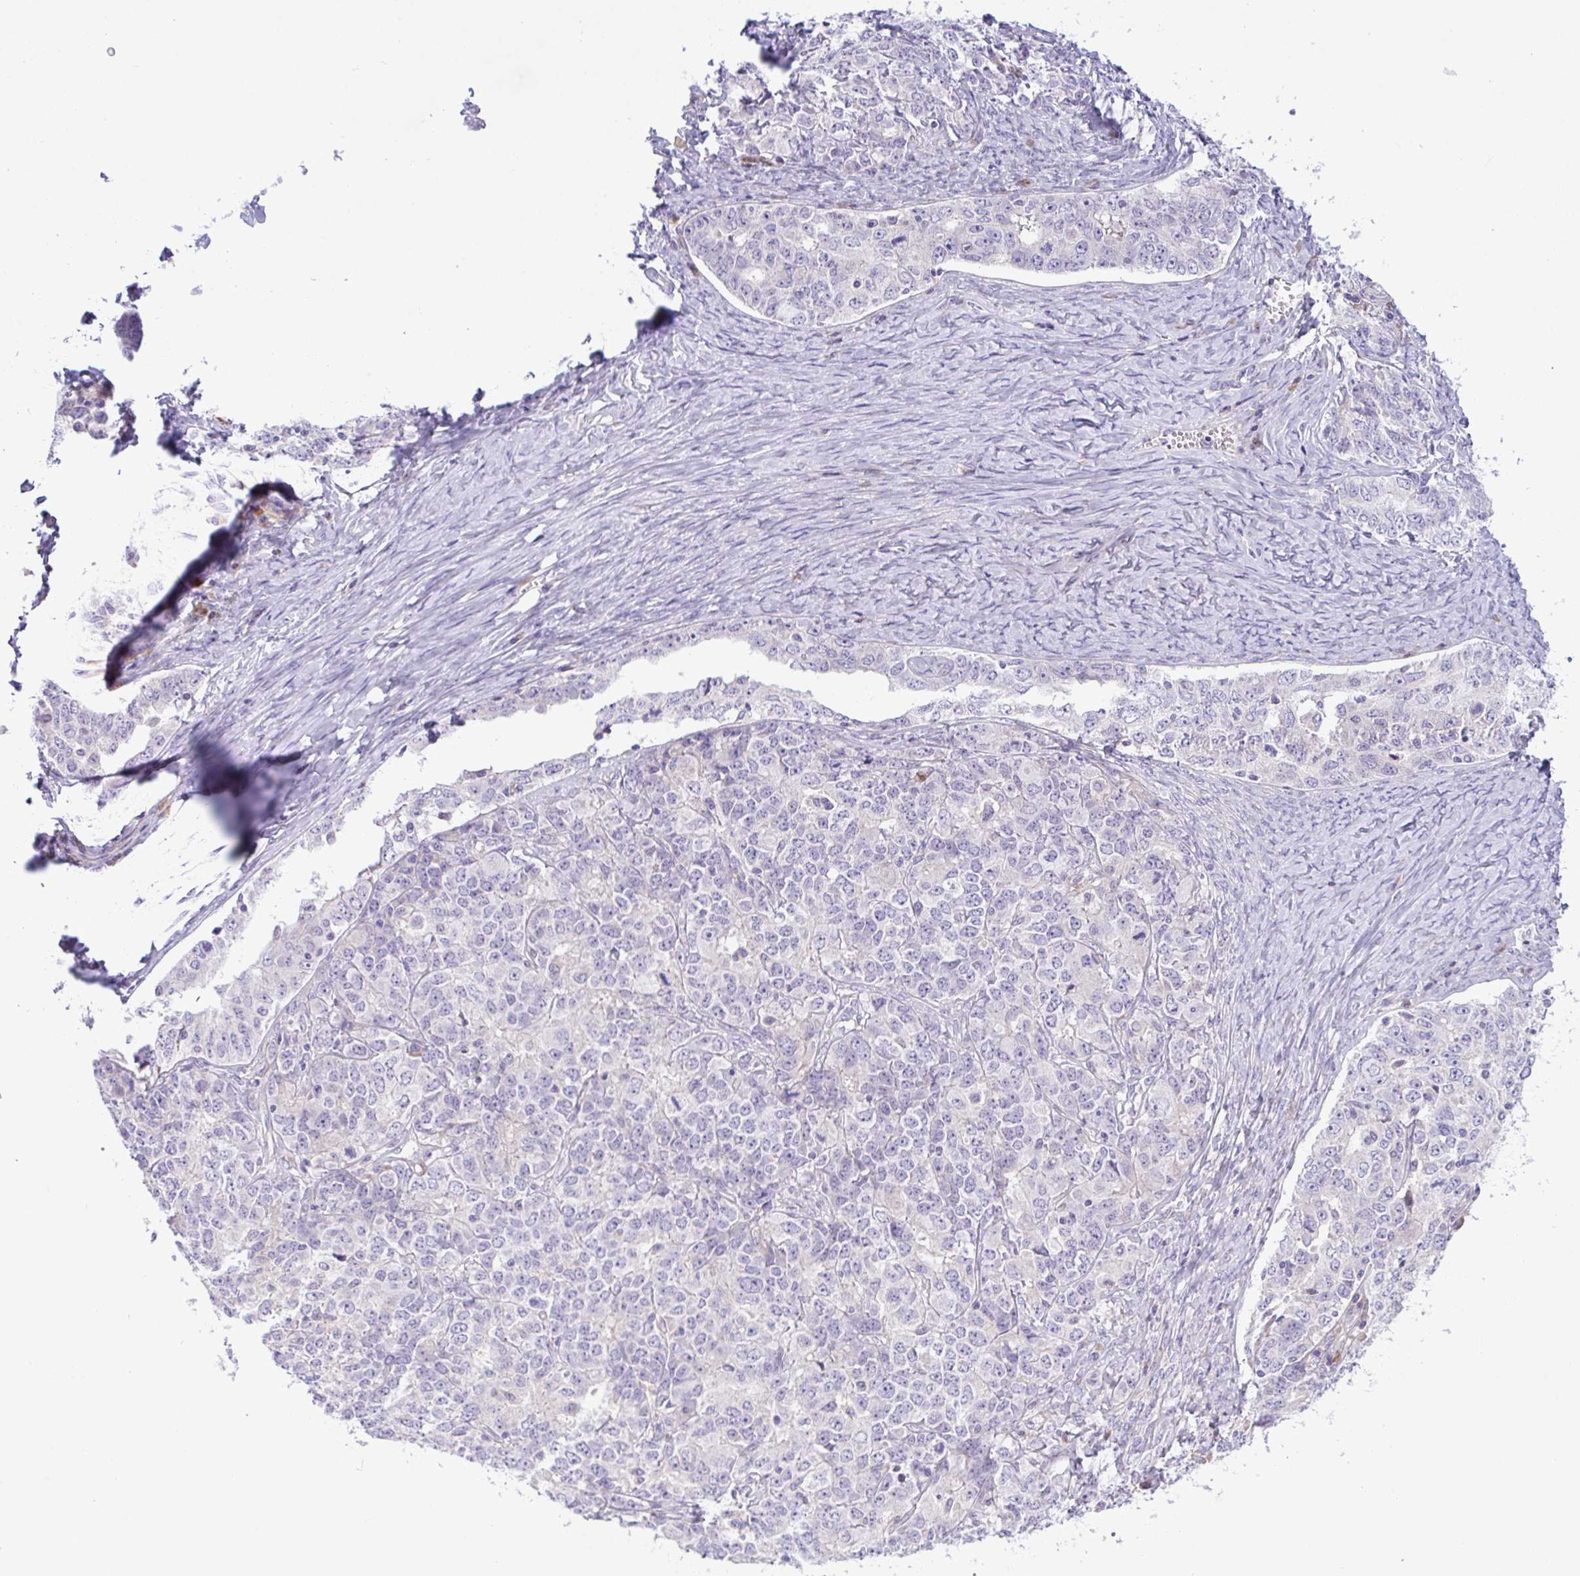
{"staining": {"intensity": "negative", "quantity": "none", "location": "none"}, "tissue": "ovarian cancer", "cell_type": "Tumor cells", "image_type": "cancer", "snomed": [{"axis": "morphology", "description": "Carcinoma, endometroid"}, {"axis": "topography", "description": "Ovary"}], "caption": "This is an IHC histopathology image of ovarian cancer. There is no positivity in tumor cells.", "gene": "FAM86B1", "patient": {"sex": "female", "age": 62}}